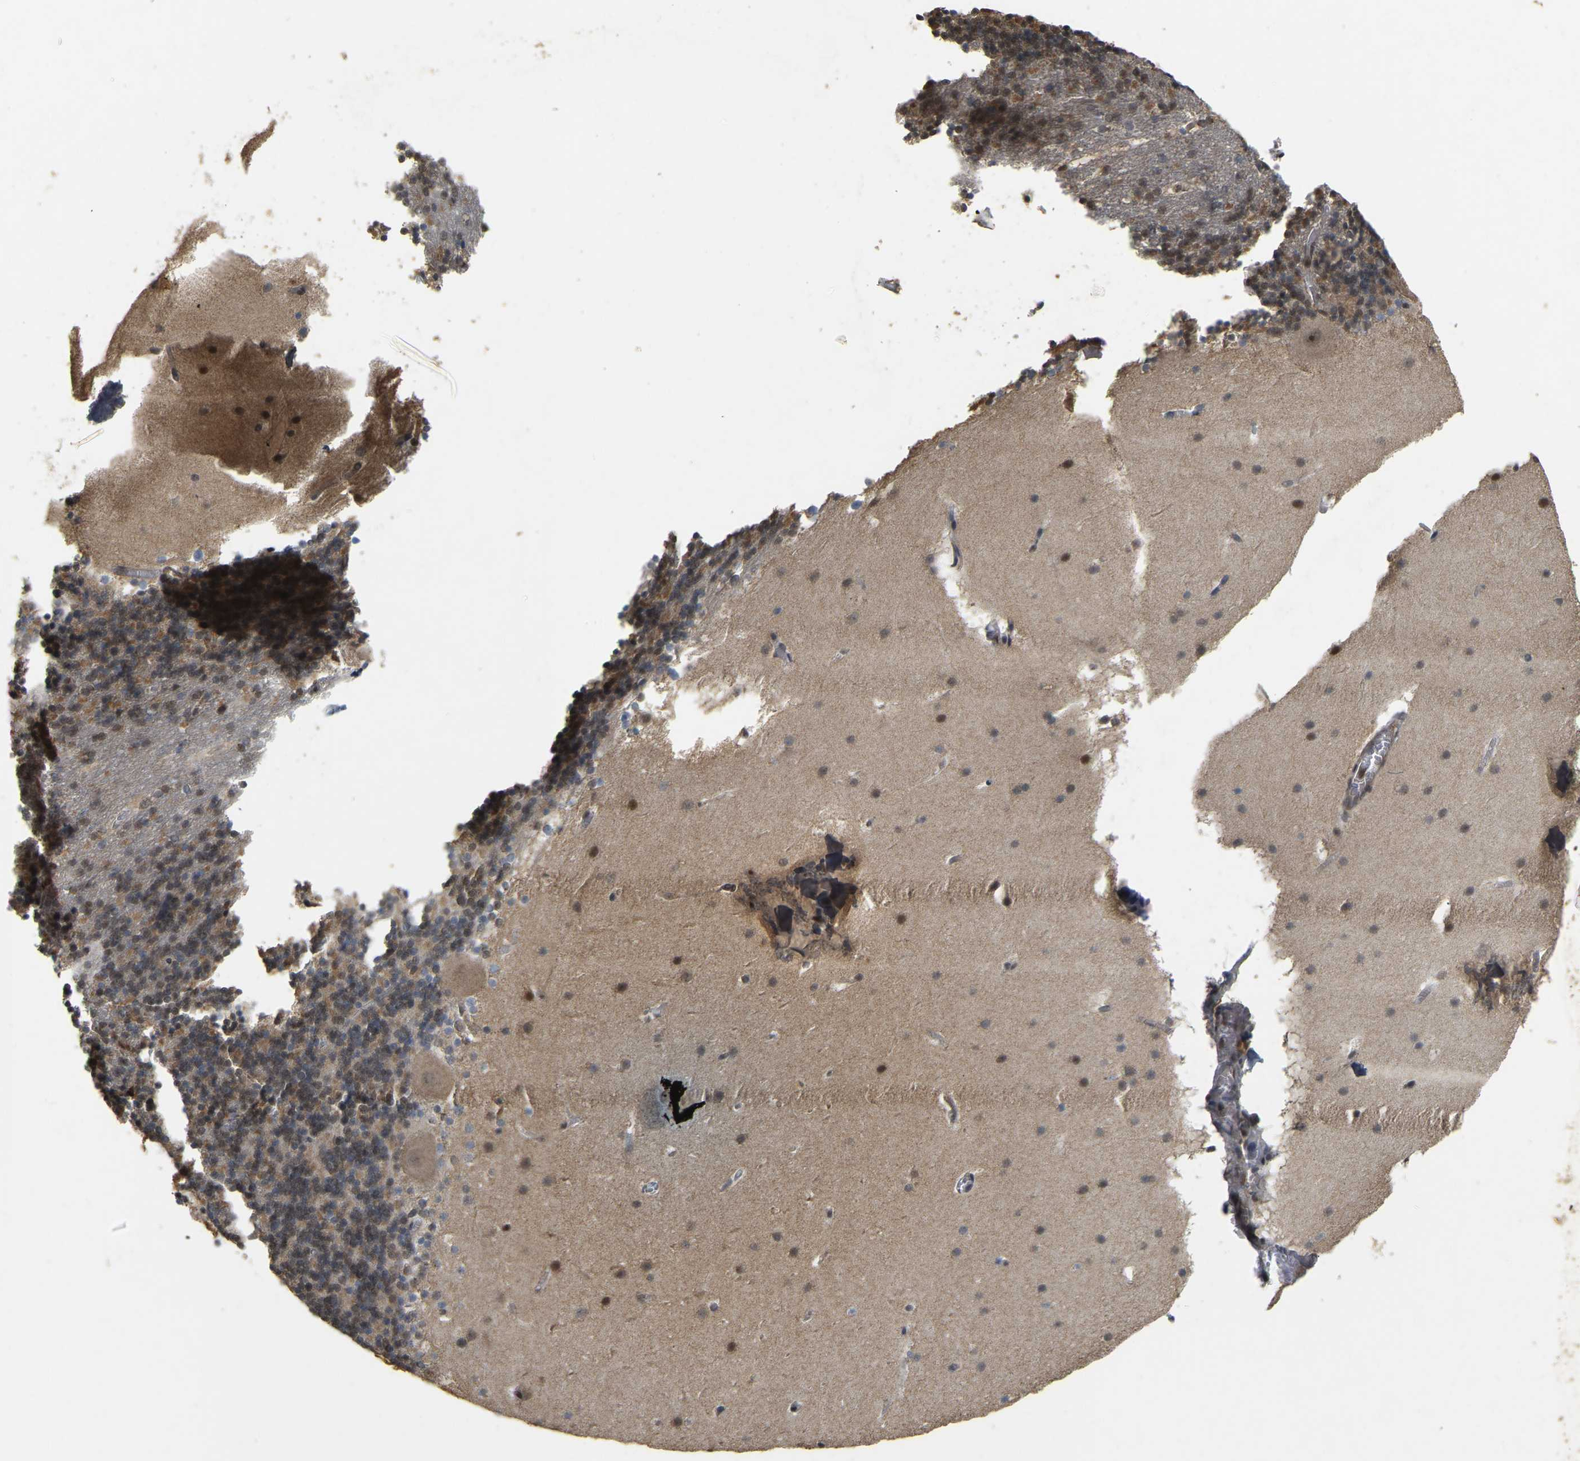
{"staining": {"intensity": "moderate", "quantity": "25%-75%", "location": "cytoplasmic/membranous,nuclear"}, "tissue": "cerebellum", "cell_type": "Cells in granular layer", "image_type": "normal", "snomed": [{"axis": "morphology", "description": "Normal tissue, NOS"}, {"axis": "topography", "description": "Cerebellum"}], "caption": "The photomicrograph shows immunohistochemical staining of unremarkable cerebellum. There is moderate cytoplasmic/membranous,nuclear staining is seen in approximately 25%-75% of cells in granular layer. The protein of interest is stained brown, and the nuclei are stained in blue (DAB (3,3'-diaminobenzidine) IHC with brightfield microscopy, high magnification).", "gene": "BRF2", "patient": {"sex": "female", "age": 19}}